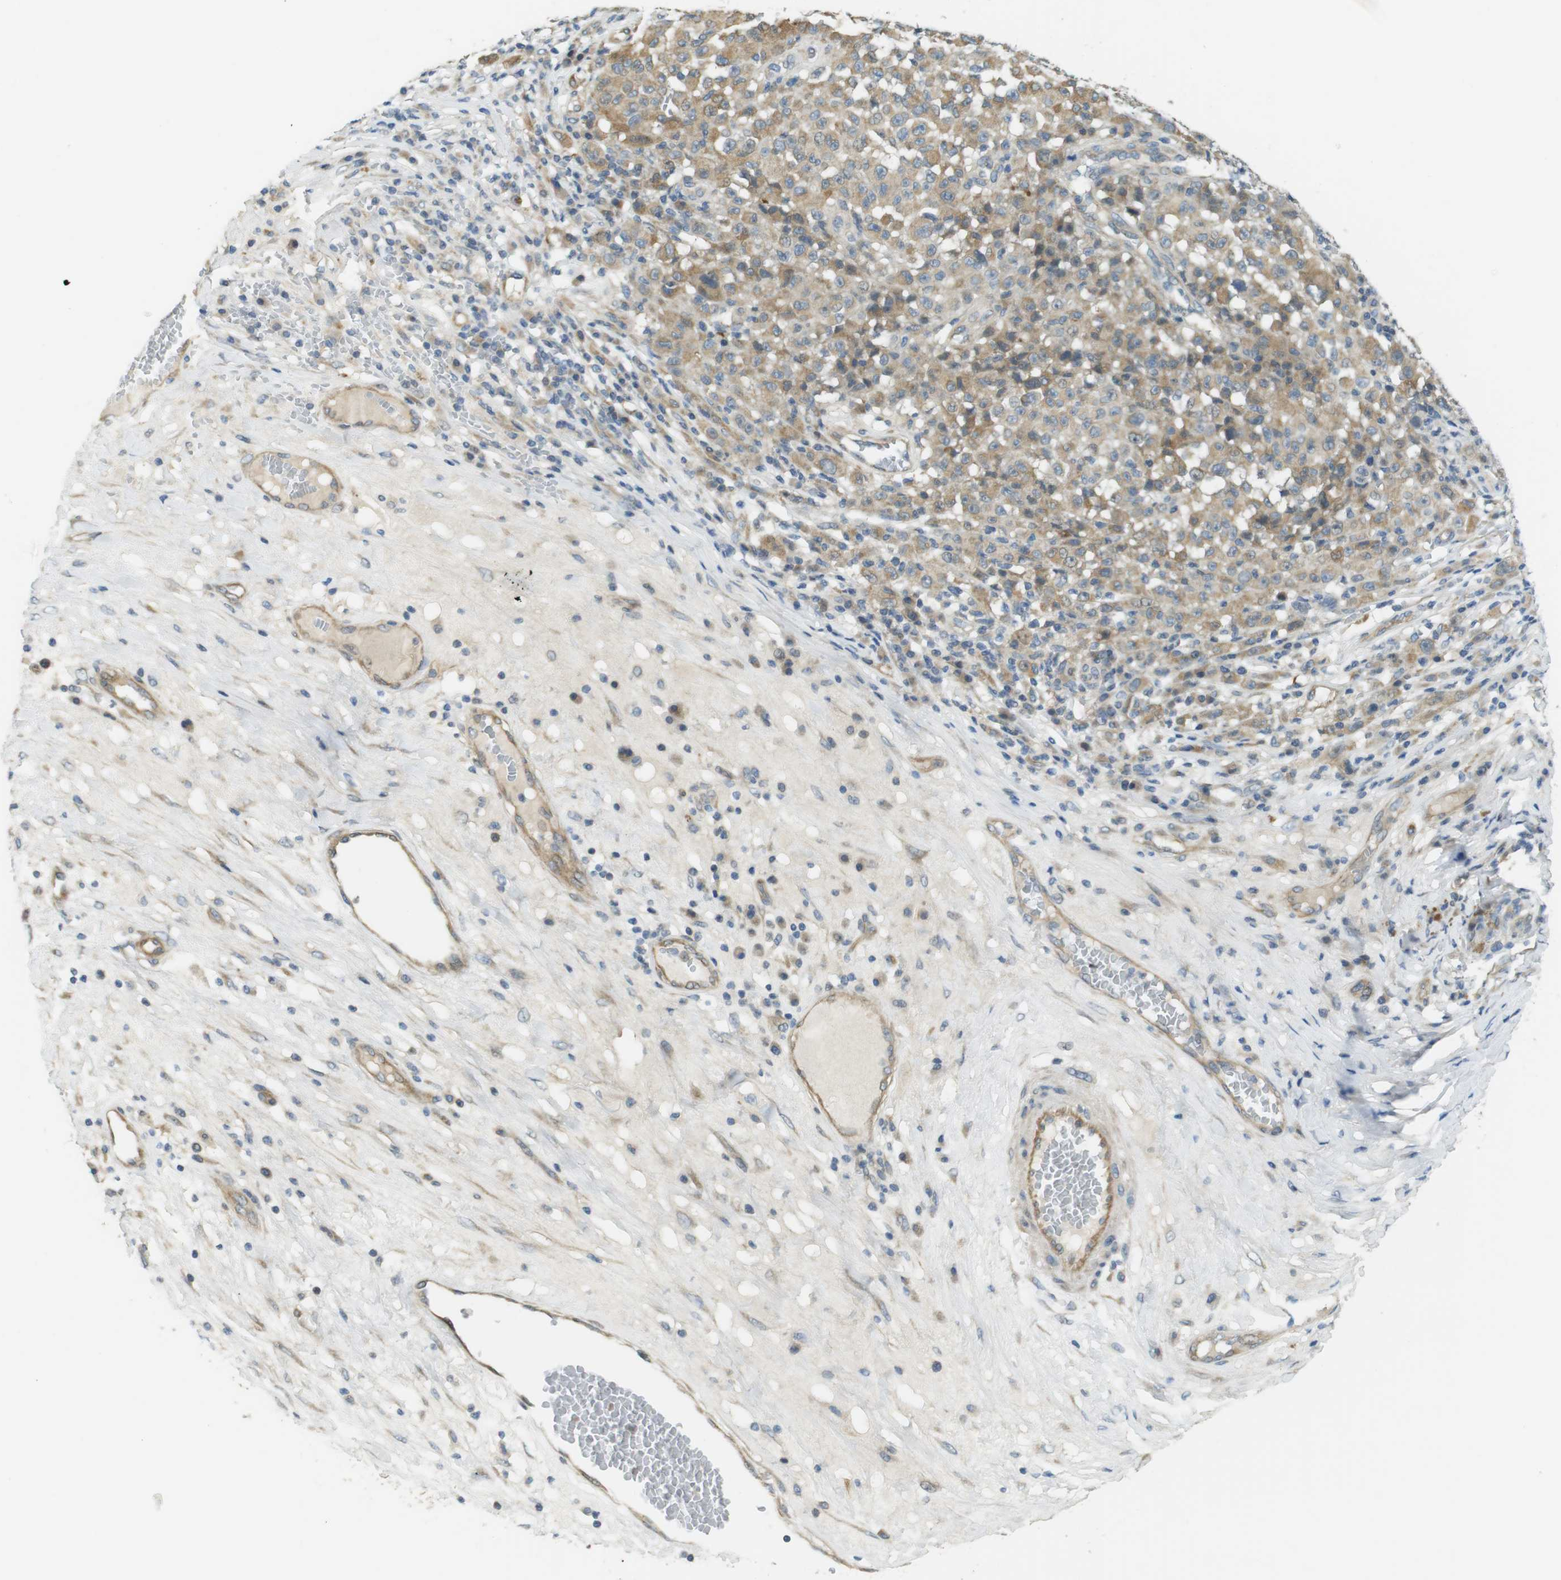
{"staining": {"intensity": "weak", "quantity": ">75%", "location": "cytoplasmic/membranous"}, "tissue": "melanoma", "cell_type": "Tumor cells", "image_type": "cancer", "snomed": [{"axis": "morphology", "description": "Malignant melanoma, NOS"}, {"axis": "topography", "description": "Skin"}], "caption": "Malignant melanoma stained for a protein exhibits weak cytoplasmic/membranous positivity in tumor cells. Using DAB (3,3'-diaminobenzidine) (brown) and hematoxylin (blue) stains, captured at high magnification using brightfield microscopy.", "gene": "ABHD15", "patient": {"sex": "female", "age": 82}}